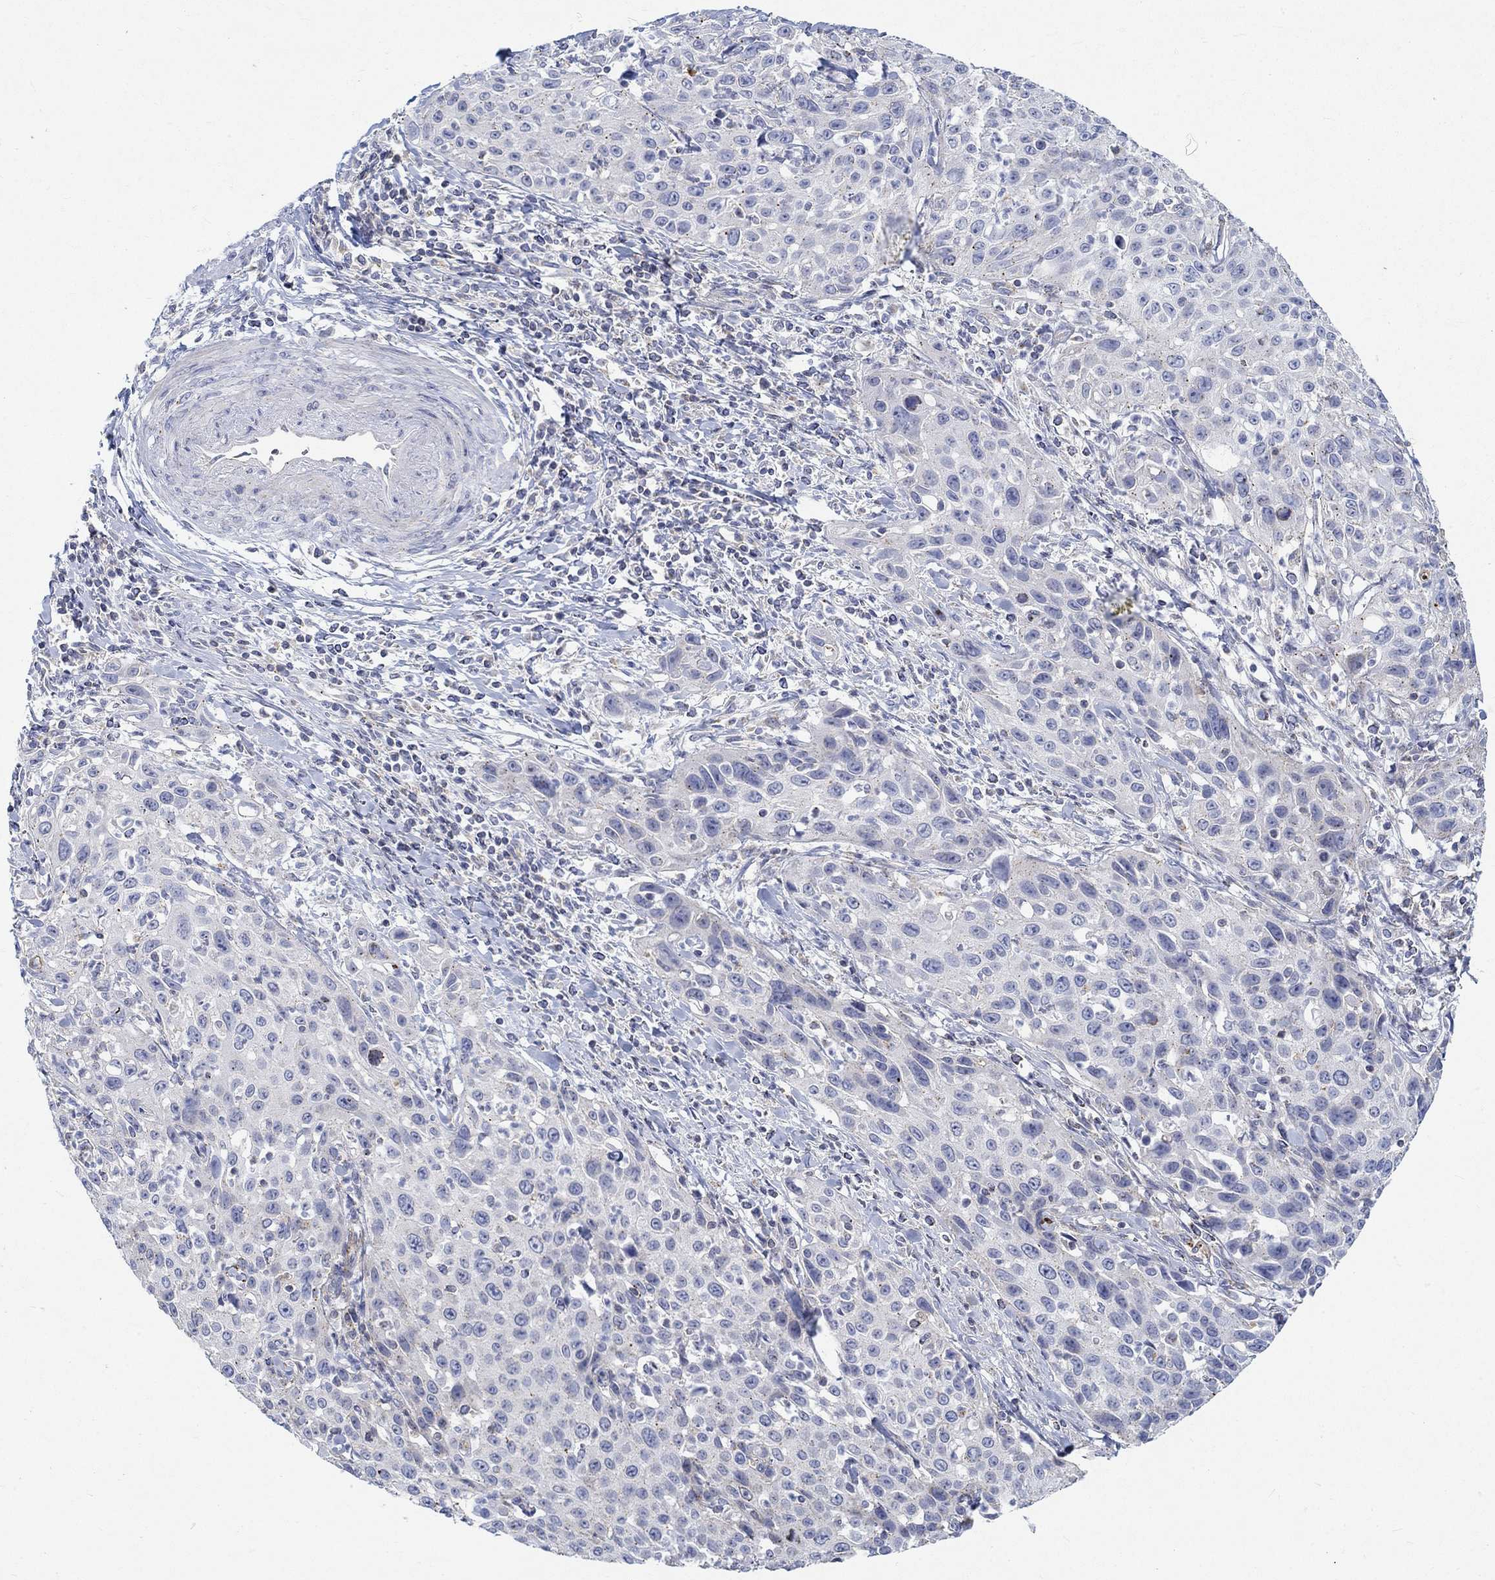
{"staining": {"intensity": "negative", "quantity": "none", "location": "none"}, "tissue": "cervical cancer", "cell_type": "Tumor cells", "image_type": "cancer", "snomed": [{"axis": "morphology", "description": "Squamous cell carcinoma, NOS"}, {"axis": "topography", "description": "Cervix"}], "caption": "High power microscopy photomicrograph of an immunohistochemistry photomicrograph of cervical squamous cell carcinoma, revealing no significant staining in tumor cells.", "gene": "NAV3", "patient": {"sex": "female", "age": 26}}